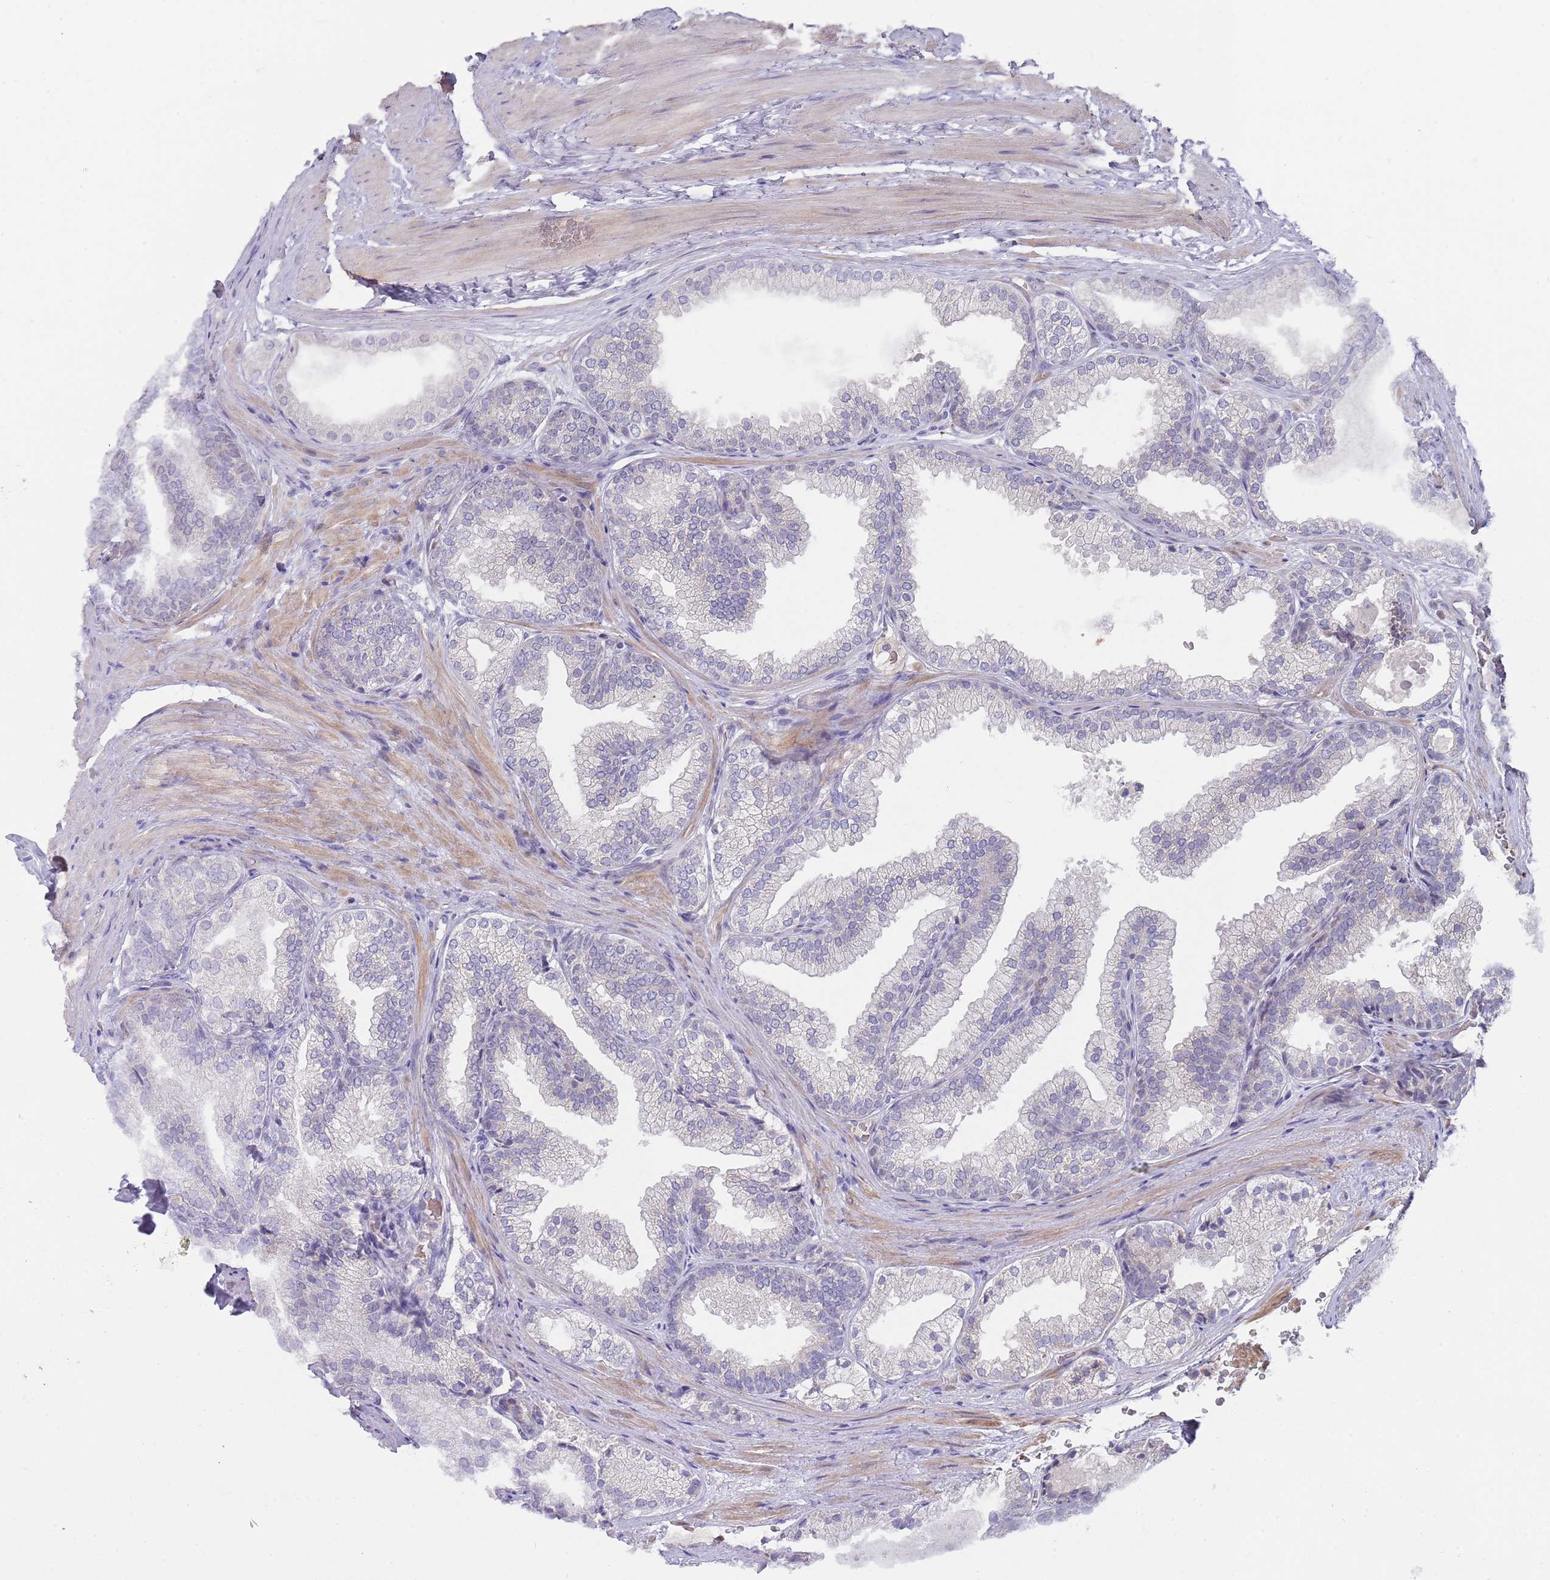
{"staining": {"intensity": "negative", "quantity": "none", "location": "none"}, "tissue": "prostate", "cell_type": "Glandular cells", "image_type": "normal", "snomed": [{"axis": "morphology", "description": "Normal tissue, NOS"}, {"axis": "topography", "description": "Prostate"}], "caption": "There is no significant positivity in glandular cells of prostate. (Brightfield microscopy of DAB (3,3'-diaminobenzidine) immunohistochemistry (IHC) at high magnification).", "gene": "PRAC1", "patient": {"sex": "male", "age": 76}}